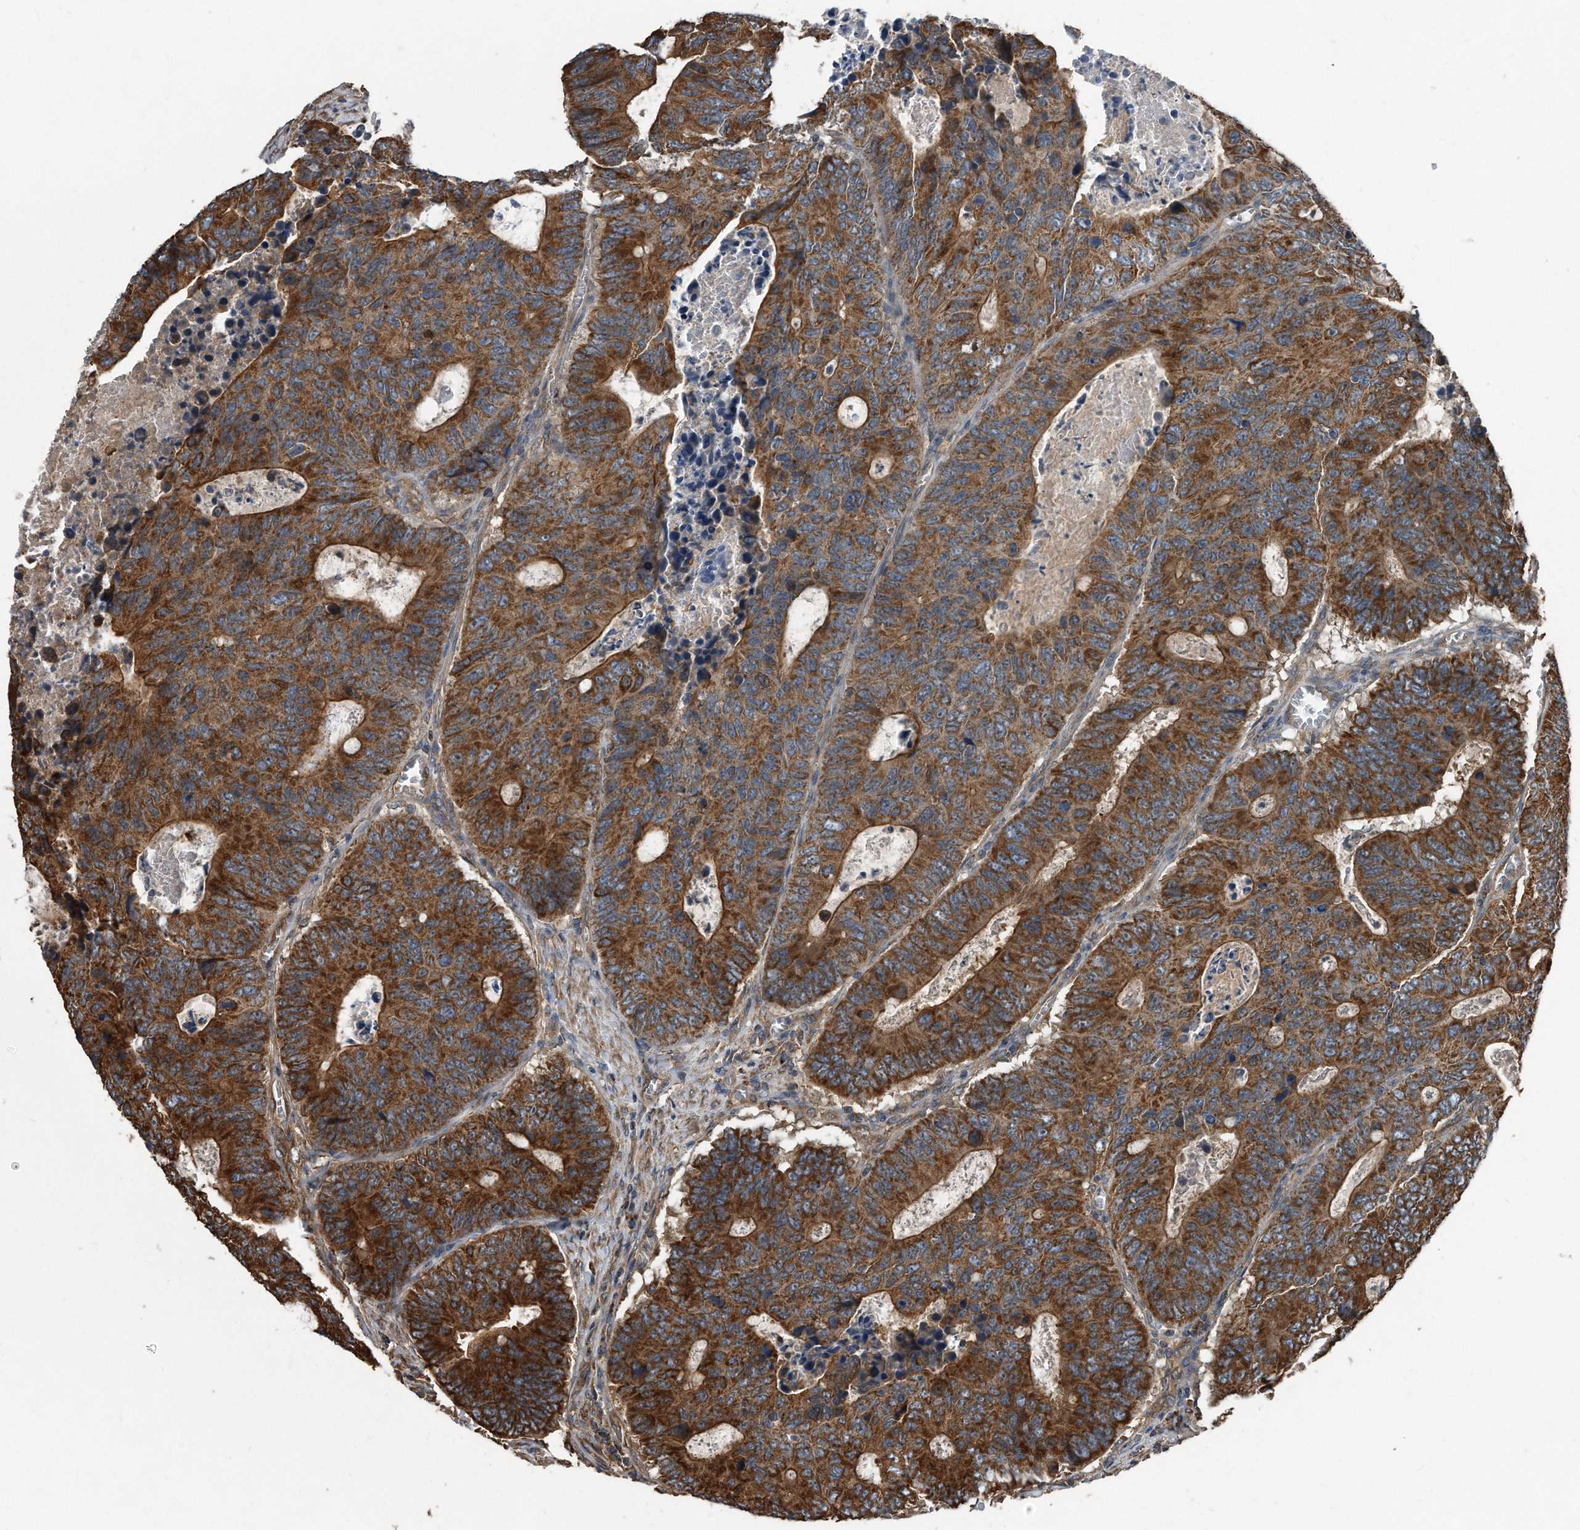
{"staining": {"intensity": "strong", "quantity": ">75%", "location": "cytoplasmic/membranous"}, "tissue": "colorectal cancer", "cell_type": "Tumor cells", "image_type": "cancer", "snomed": [{"axis": "morphology", "description": "Adenocarcinoma, NOS"}, {"axis": "topography", "description": "Colon"}], "caption": "Brown immunohistochemical staining in human colorectal adenocarcinoma displays strong cytoplasmic/membranous staining in approximately >75% of tumor cells.", "gene": "FAM136A", "patient": {"sex": "male", "age": 87}}